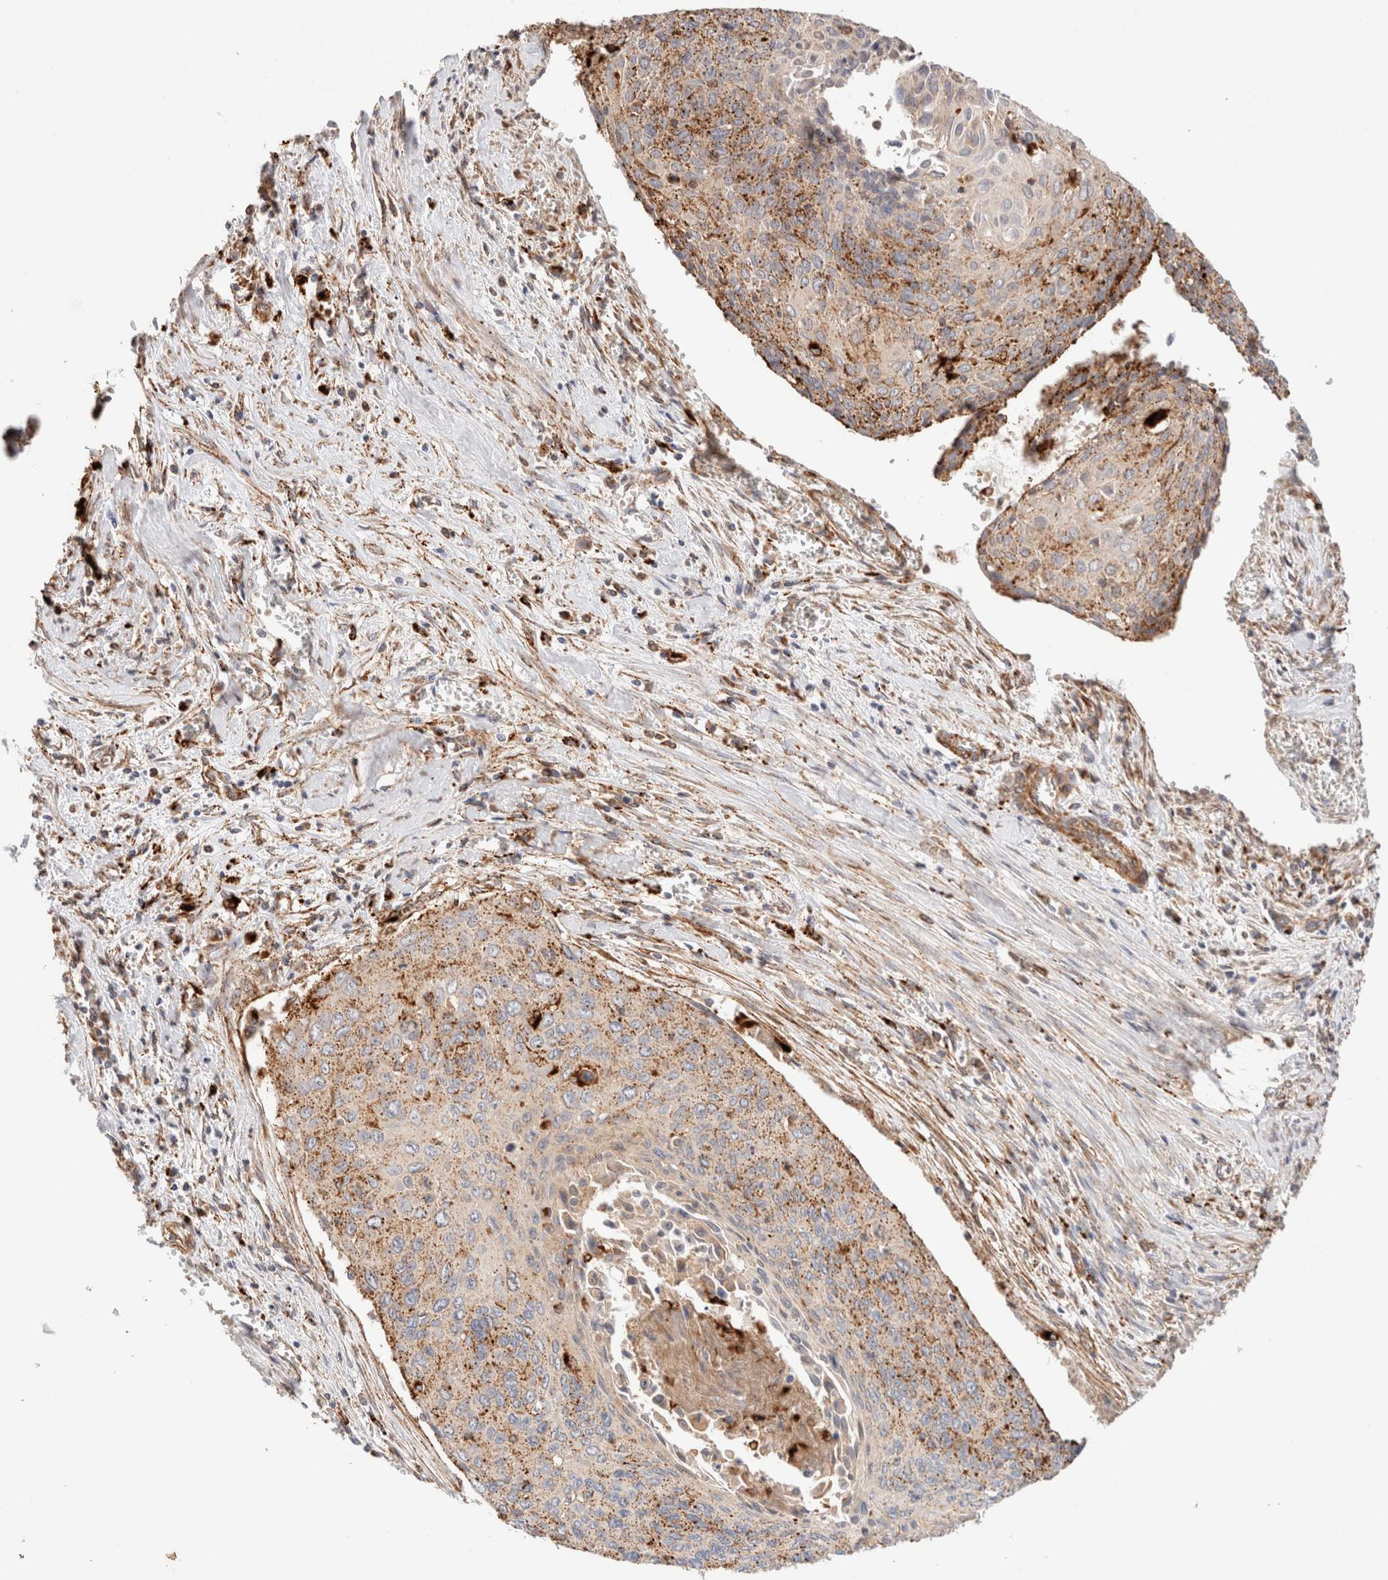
{"staining": {"intensity": "moderate", "quantity": ">75%", "location": "cytoplasmic/membranous"}, "tissue": "cervical cancer", "cell_type": "Tumor cells", "image_type": "cancer", "snomed": [{"axis": "morphology", "description": "Squamous cell carcinoma, NOS"}, {"axis": "topography", "description": "Cervix"}], "caption": "A high-resolution image shows immunohistochemistry (IHC) staining of cervical squamous cell carcinoma, which reveals moderate cytoplasmic/membranous positivity in approximately >75% of tumor cells. The protein of interest is shown in brown color, while the nuclei are stained blue.", "gene": "RABEPK", "patient": {"sex": "female", "age": 55}}